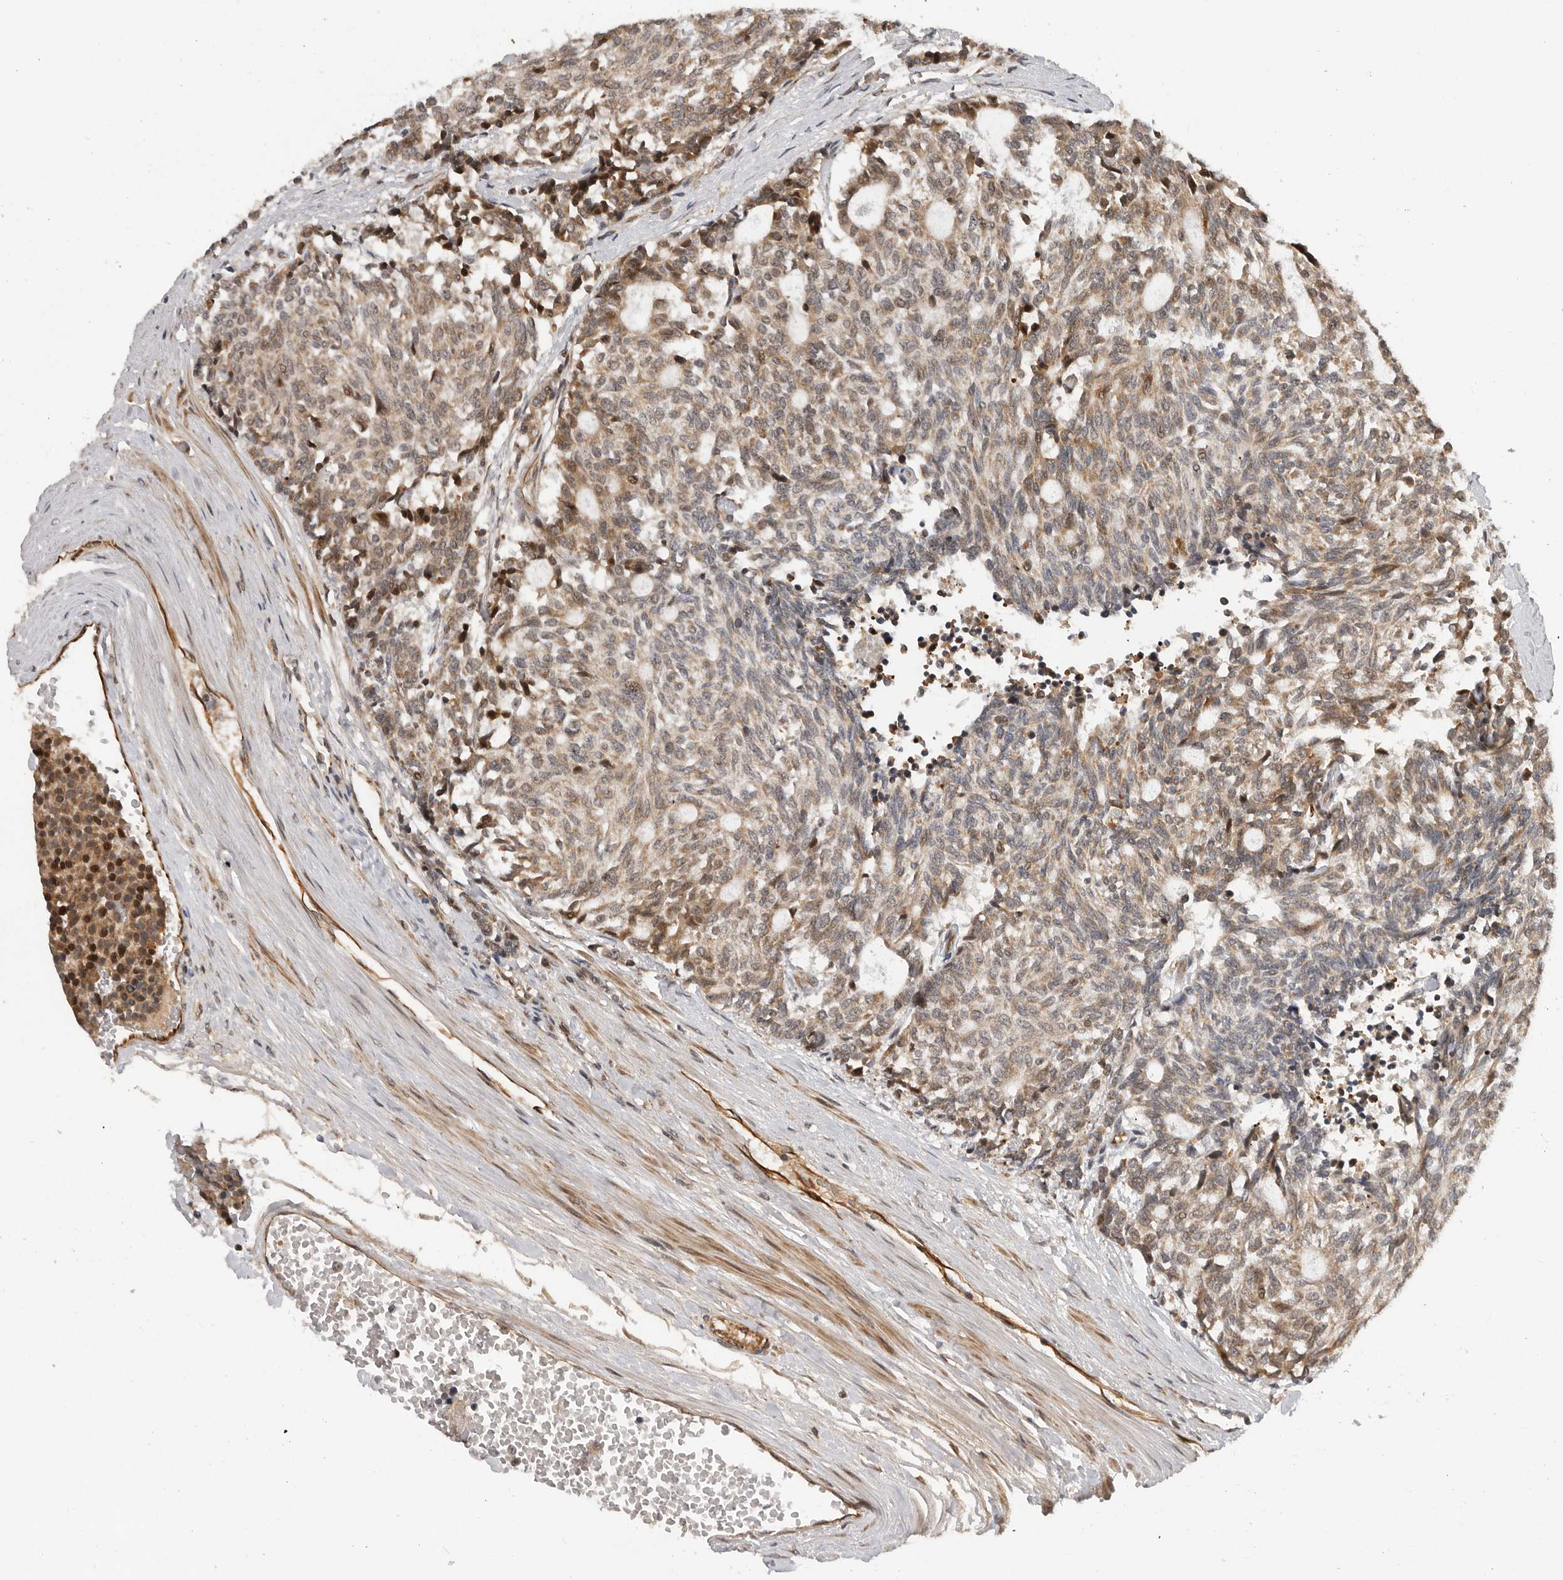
{"staining": {"intensity": "moderate", "quantity": ">75%", "location": "cytoplasmic/membranous,nuclear"}, "tissue": "carcinoid", "cell_type": "Tumor cells", "image_type": "cancer", "snomed": [{"axis": "morphology", "description": "Carcinoid, malignant, NOS"}, {"axis": "topography", "description": "Pancreas"}], "caption": "Moderate cytoplasmic/membranous and nuclear expression for a protein is present in approximately >75% of tumor cells of carcinoid (malignant) using immunohistochemistry (IHC).", "gene": "RNF157", "patient": {"sex": "female", "age": 54}}